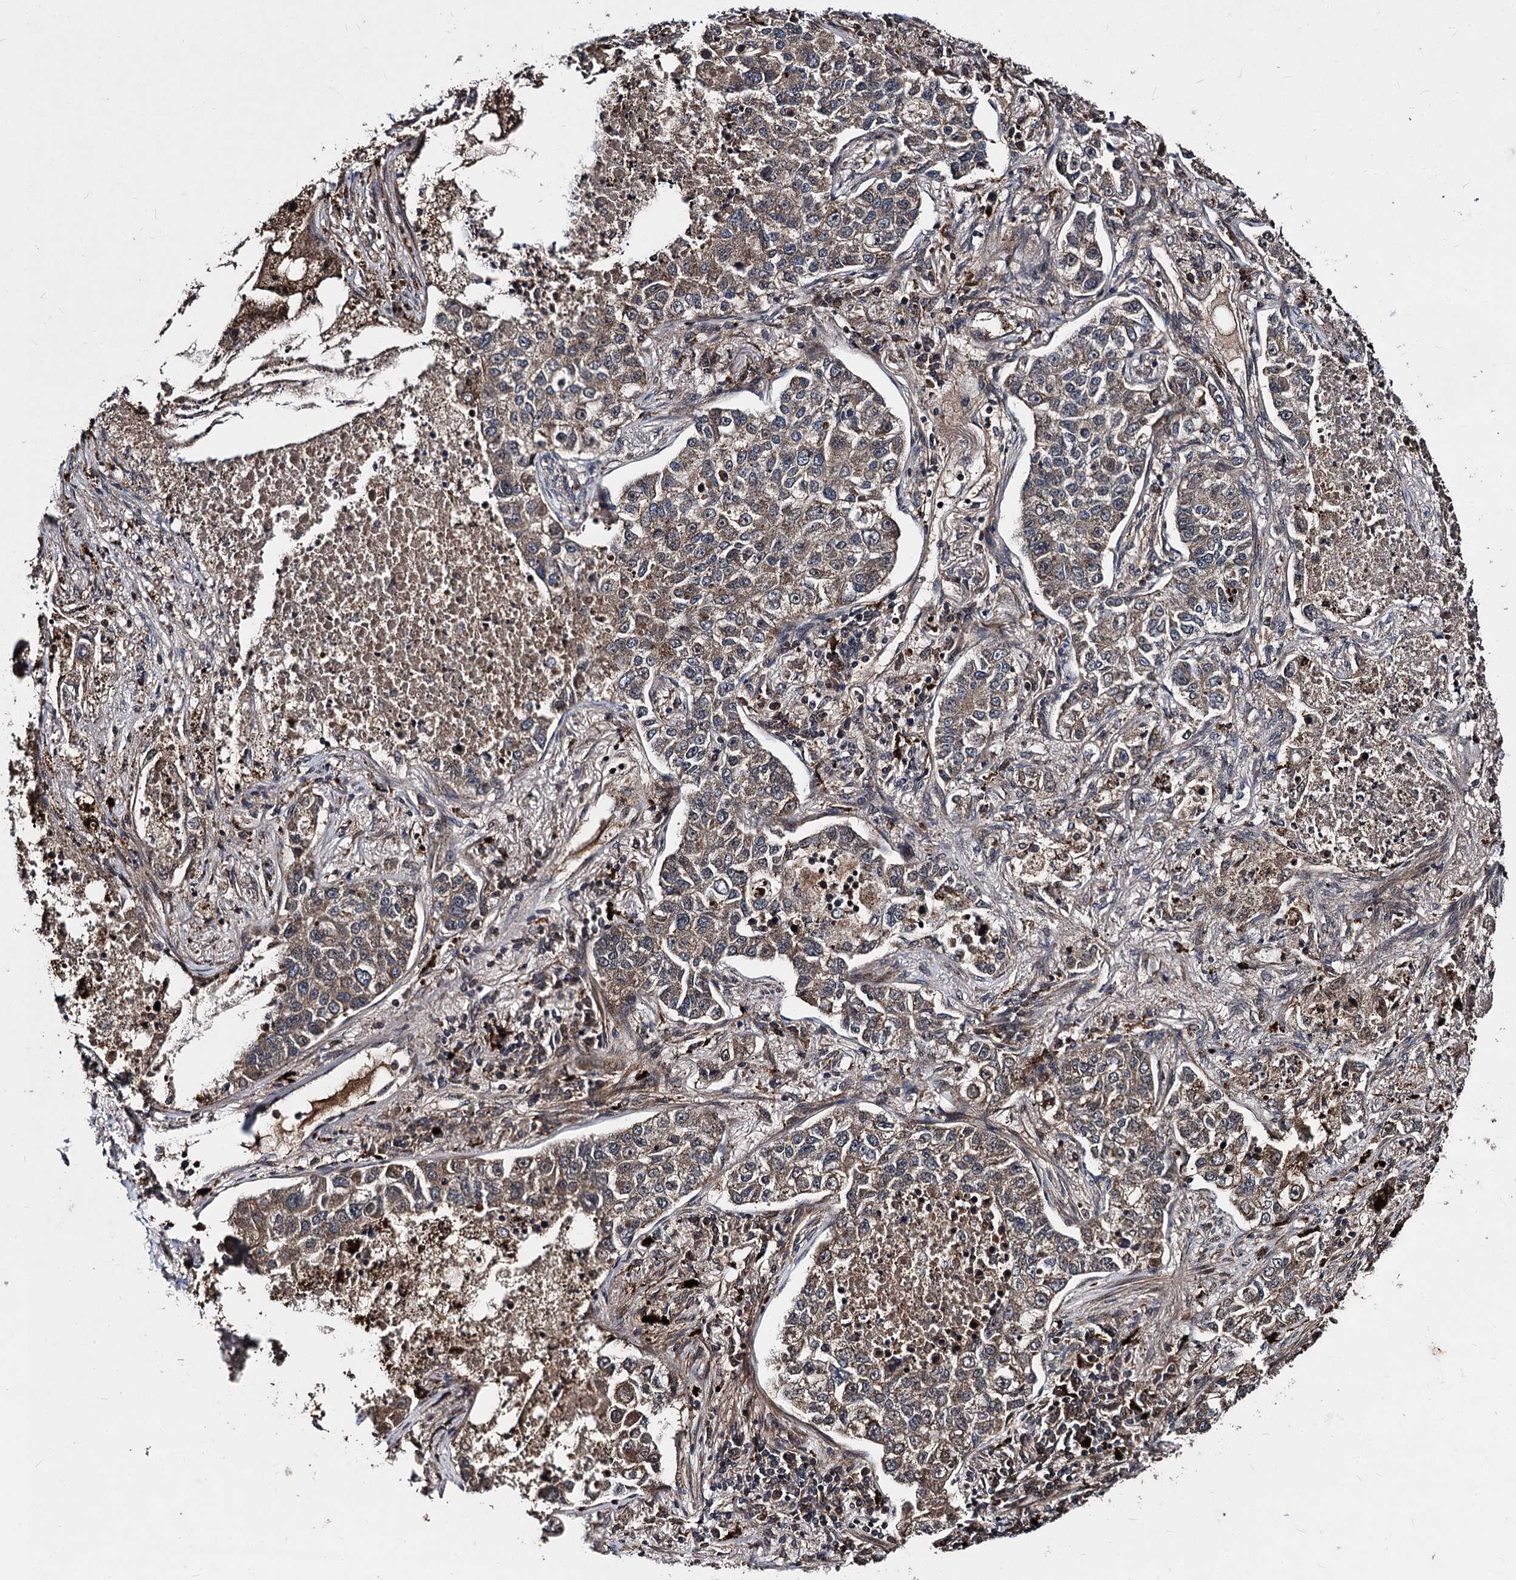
{"staining": {"intensity": "weak", "quantity": ">75%", "location": "cytoplasmic/membranous"}, "tissue": "lung cancer", "cell_type": "Tumor cells", "image_type": "cancer", "snomed": [{"axis": "morphology", "description": "Adenocarcinoma, NOS"}, {"axis": "topography", "description": "Lung"}], "caption": "Approximately >75% of tumor cells in human lung adenocarcinoma demonstrate weak cytoplasmic/membranous protein staining as visualized by brown immunohistochemical staining.", "gene": "BCL2L2", "patient": {"sex": "male", "age": 49}}